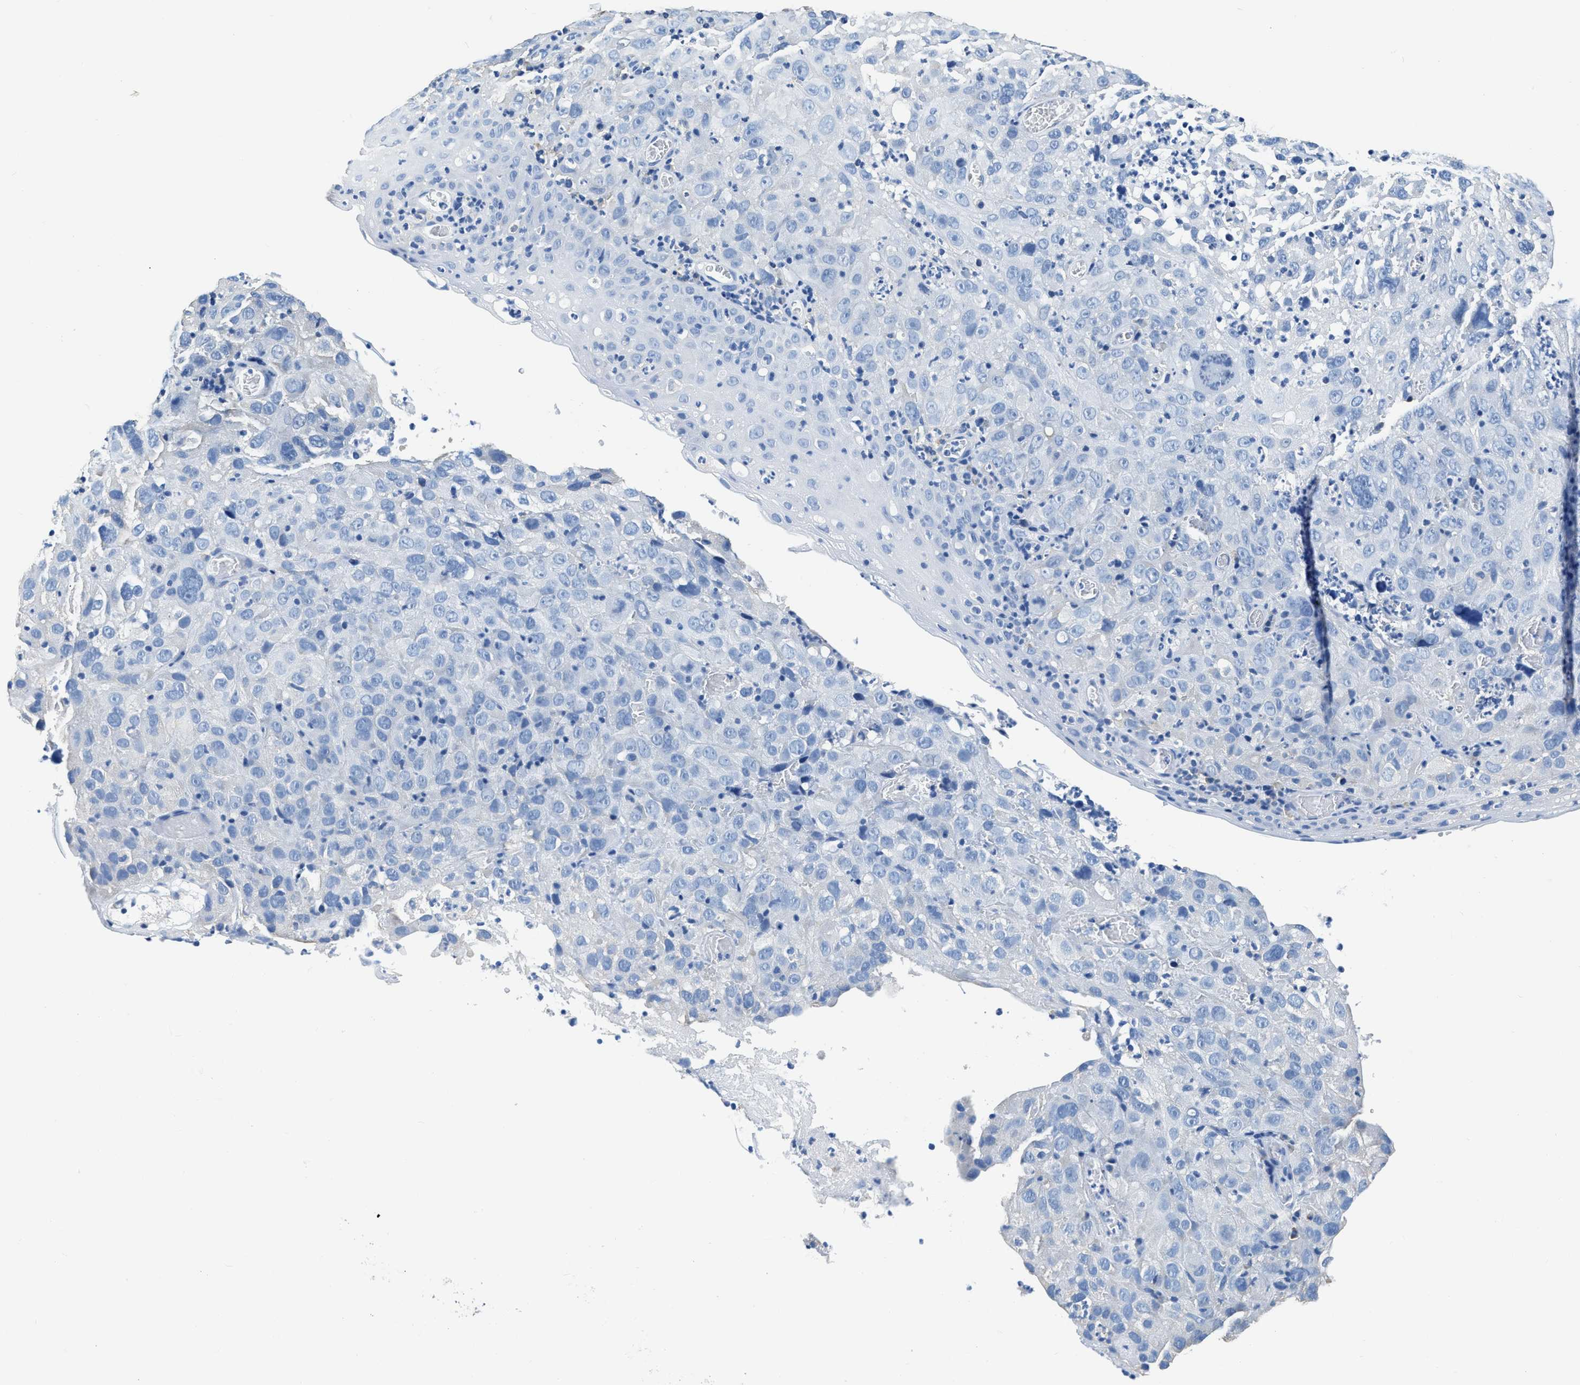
{"staining": {"intensity": "negative", "quantity": "none", "location": "none"}, "tissue": "cervical cancer", "cell_type": "Tumor cells", "image_type": "cancer", "snomed": [{"axis": "morphology", "description": "Squamous cell carcinoma, NOS"}, {"axis": "topography", "description": "Cervix"}], "caption": "This is an immunohistochemistry (IHC) micrograph of cervical cancer. There is no staining in tumor cells.", "gene": "ZDHHC13", "patient": {"sex": "female", "age": 32}}